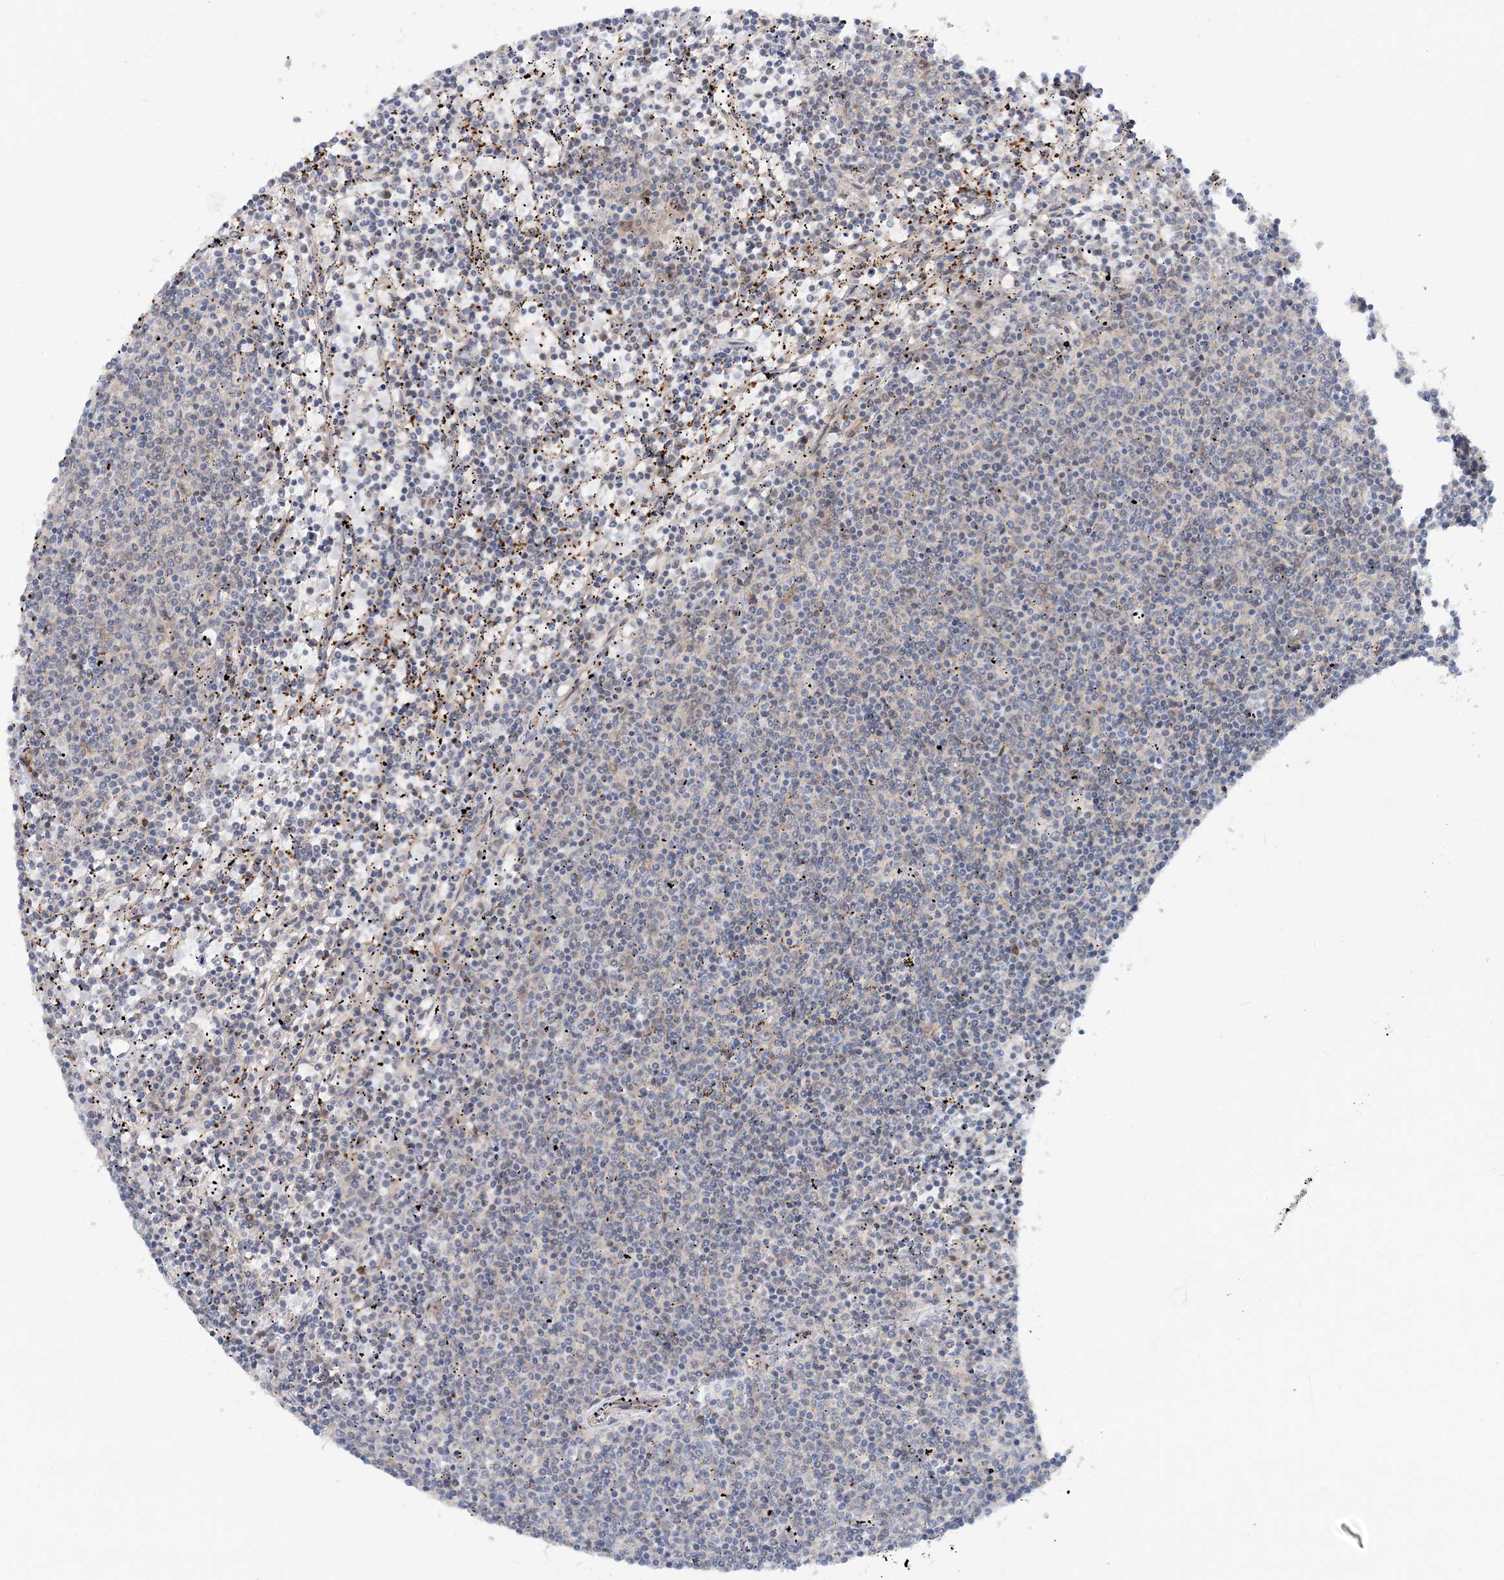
{"staining": {"intensity": "negative", "quantity": "none", "location": "none"}, "tissue": "lymphoma", "cell_type": "Tumor cells", "image_type": "cancer", "snomed": [{"axis": "morphology", "description": "Malignant lymphoma, non-Hodgkin's type, Low grade"}, {"axis": "topography", "description": "Spleen"}], "caption": "Tumor cells are negative for brown protein staining in low-grade malignant lymphoma, non-Hodgkin's type.", "gene": "GEMIN5", "patient": {"sex": "female", "age": 50}}